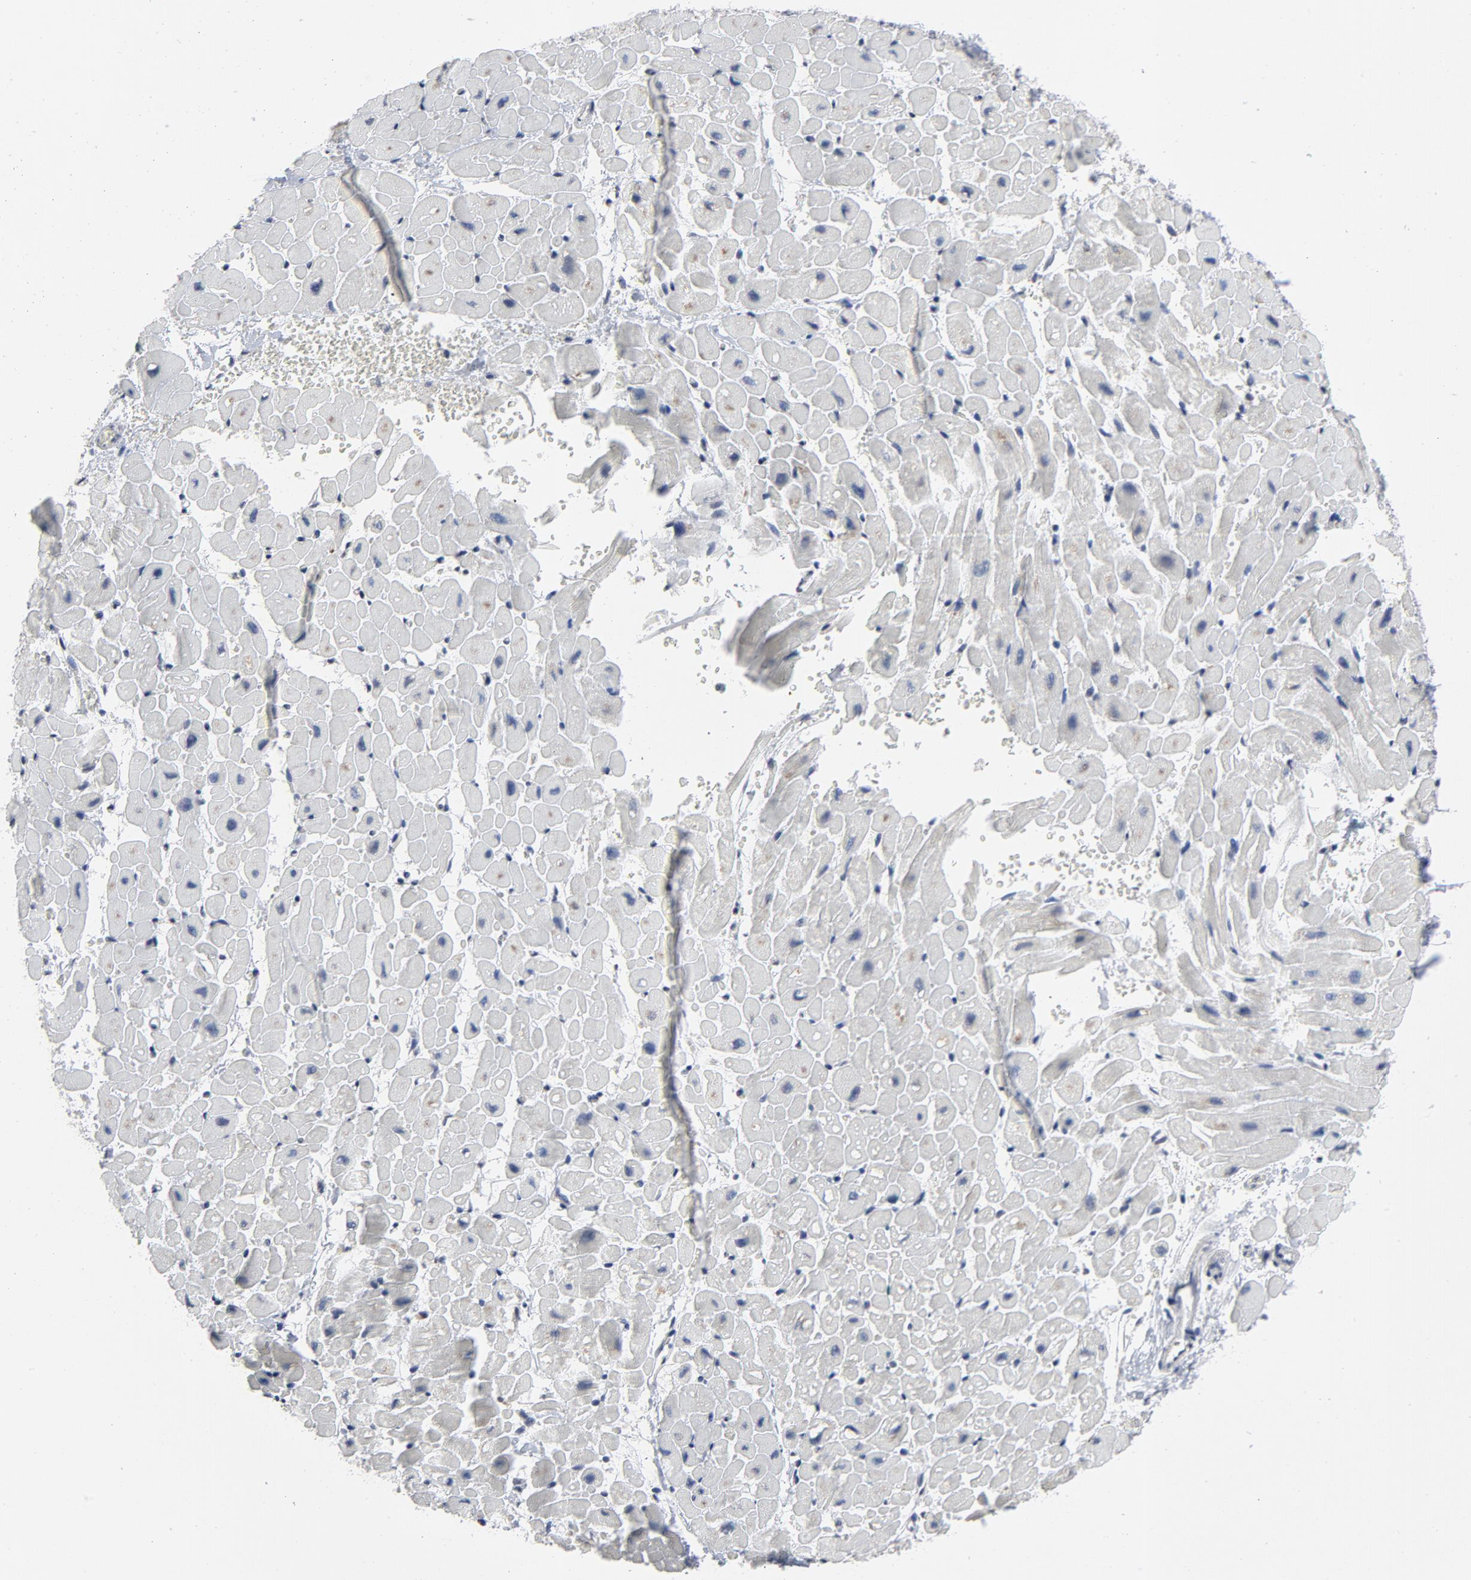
{"staining": {"intensity": "negative", "quantity": "none", "location": "none"}, "tissue": "heart muscle", "cell_type": "Cardiomyocytes", "image_type": "normal", "snomed": [{"axis": "morphology", "description": "Normal tissue, NOS"}, {"axis": "topography", "description": "Heart"}], "caption": "Immunohistochemistry of normal human heart muscle displays no positivity in cardiomyocytes.", "gene": "TCL1A", "patient": {"sex": "male", "age": 45}}